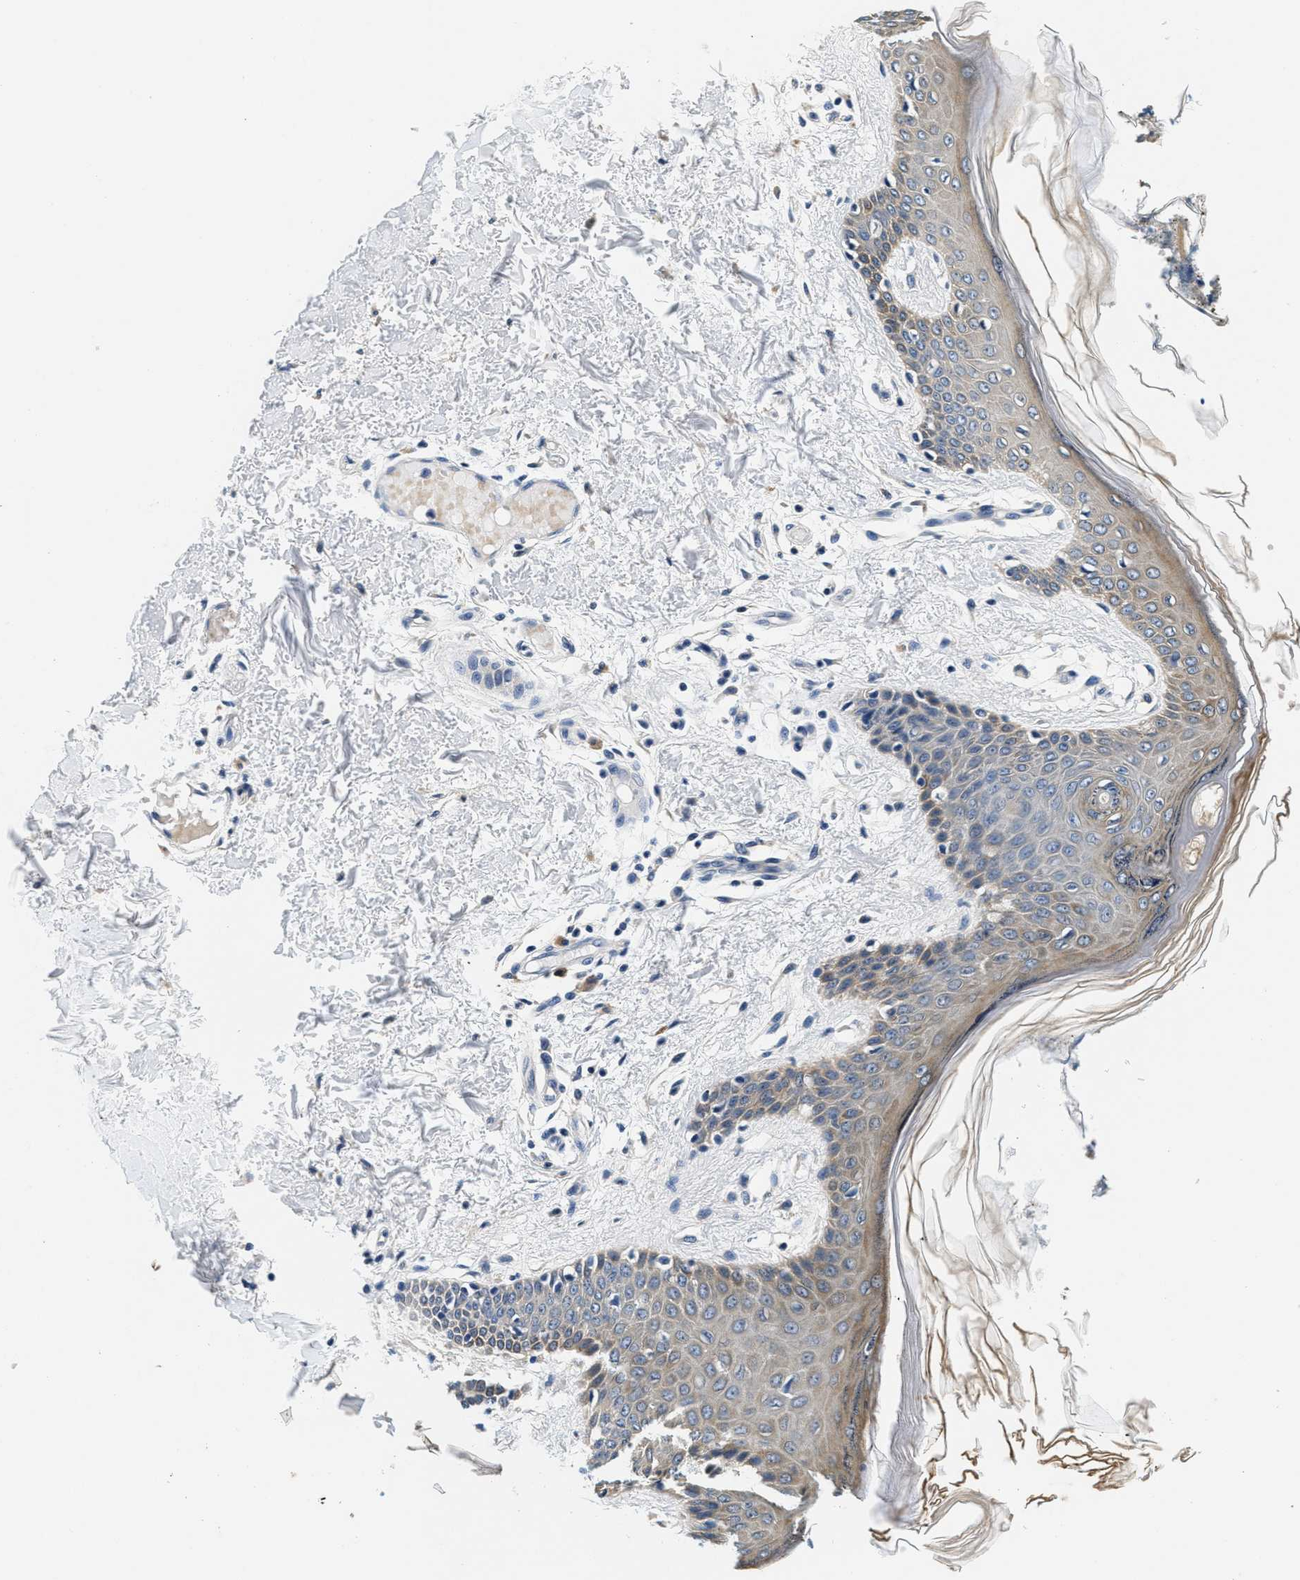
{"staining": {"intensity": "negative", "quantity": "none", "location": "none"}, "tissue": "skin", "cell_type": "Fibroblasts", "image_type": "normal", "snomed": [{"axis": "morphology", "description": "Normal tissue, NOS"}, {"axis": "topography", "description": "Skin"}], "caption": "An immunohistochemistry (IHC) photomicrograph of unremarkable skin is shown. There is no staining in fibroblasts of skin. The staining was performed using DAB to visualize the protein expression in brown, while the nuclei were stained in blue with hematoxylin (Magnification: 20x).", "gene": "ALDH3A2", "patient": {"sex": "male", "age": 53}}